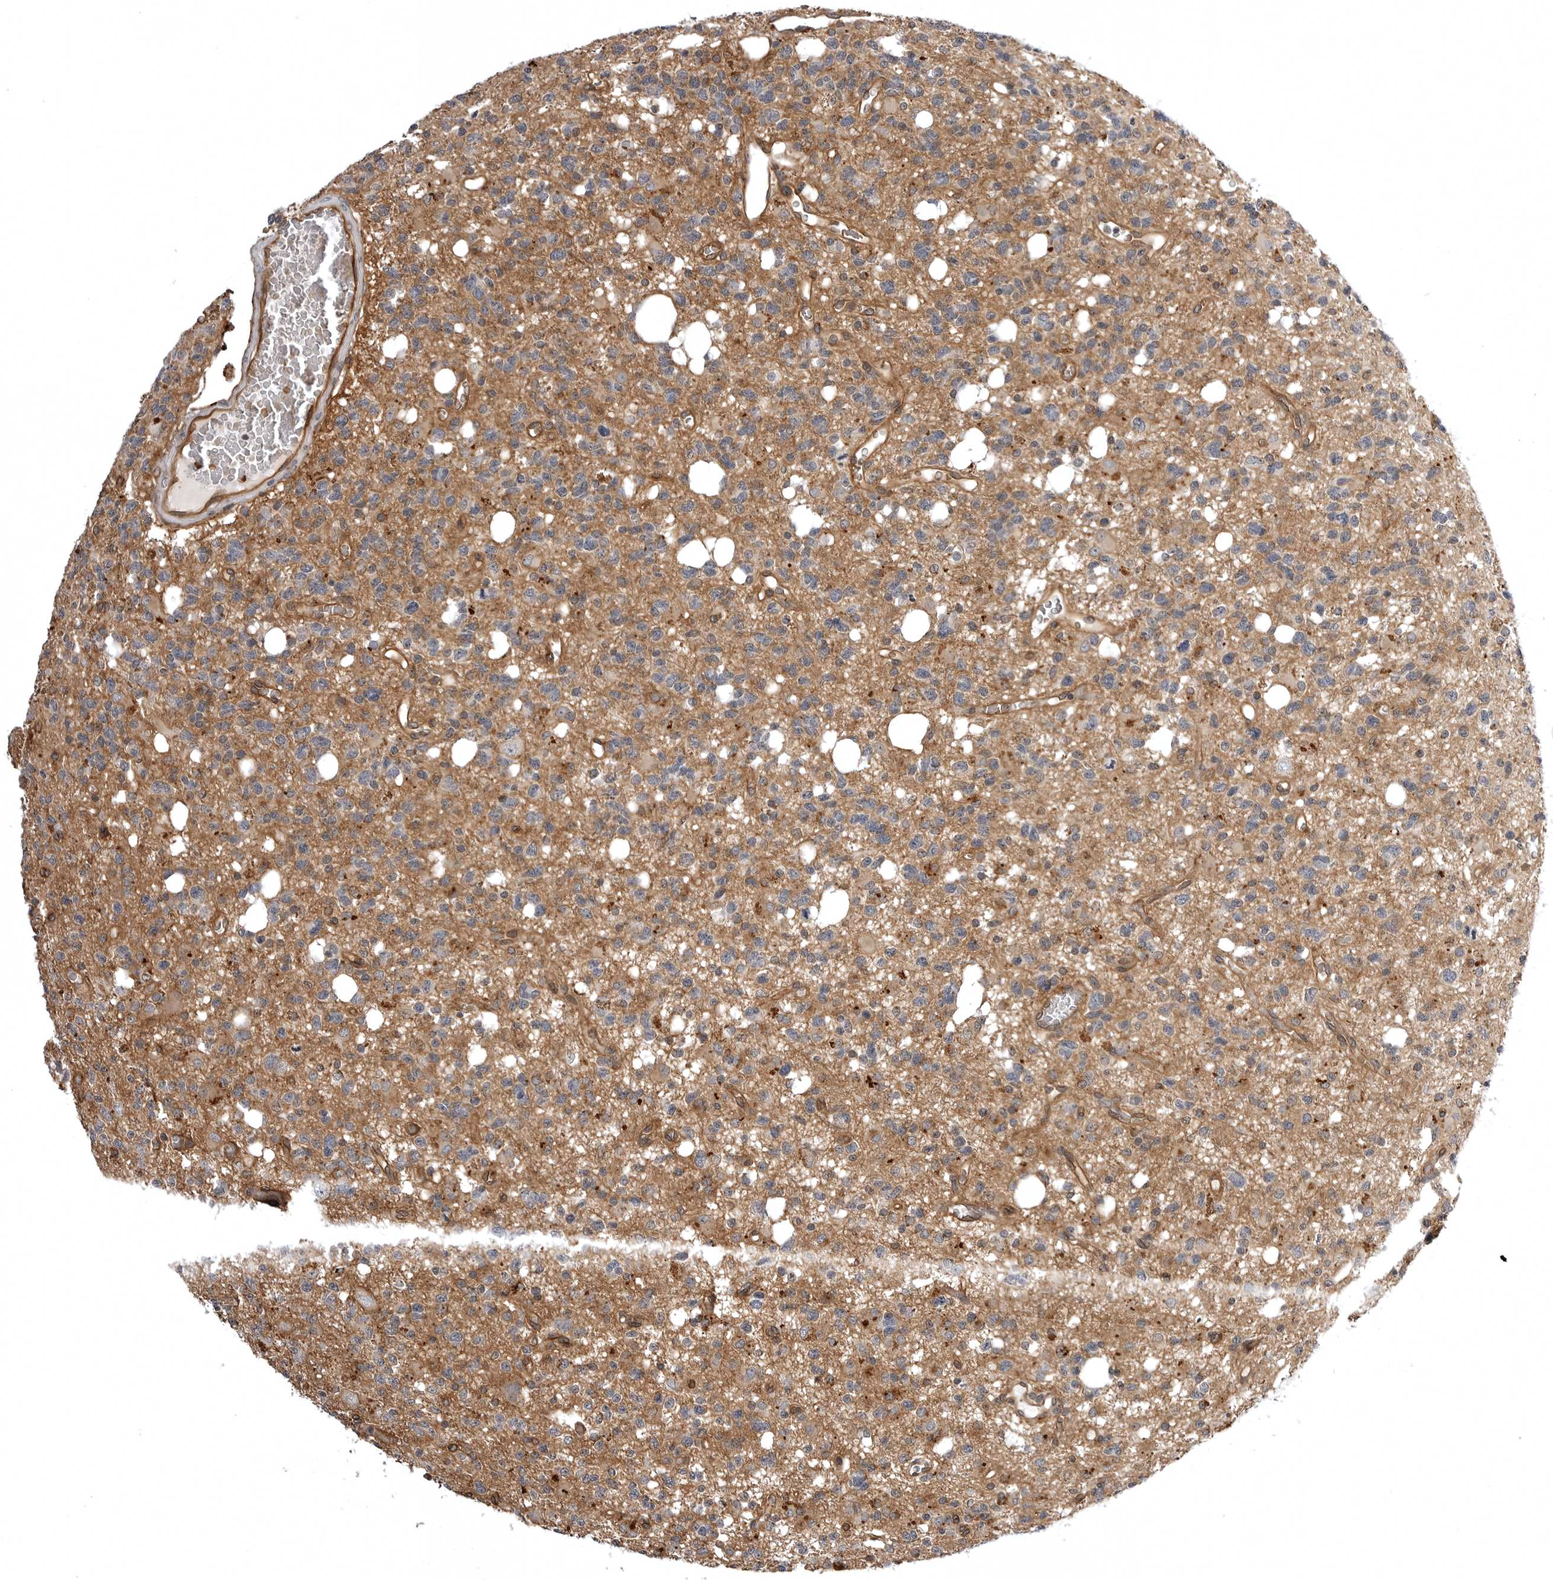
{"staining": {"intensity": "negative", "quantity": "none", "location": "none"}, "tissue": "glioma", "cell_type": "Tumor cells", "image_type": "cancer", "snomed": [{"axis": "morphology", "description": "Glioma, malignant, High grade"}, {"axis": "topography", "description": "Brain"}], "caption": "This is an IHC image of malignant high-grade glioma. There is no positivity in tumor cells.", "gene": "ARL5A", "patient": {"sex": "female", "age": 62}}